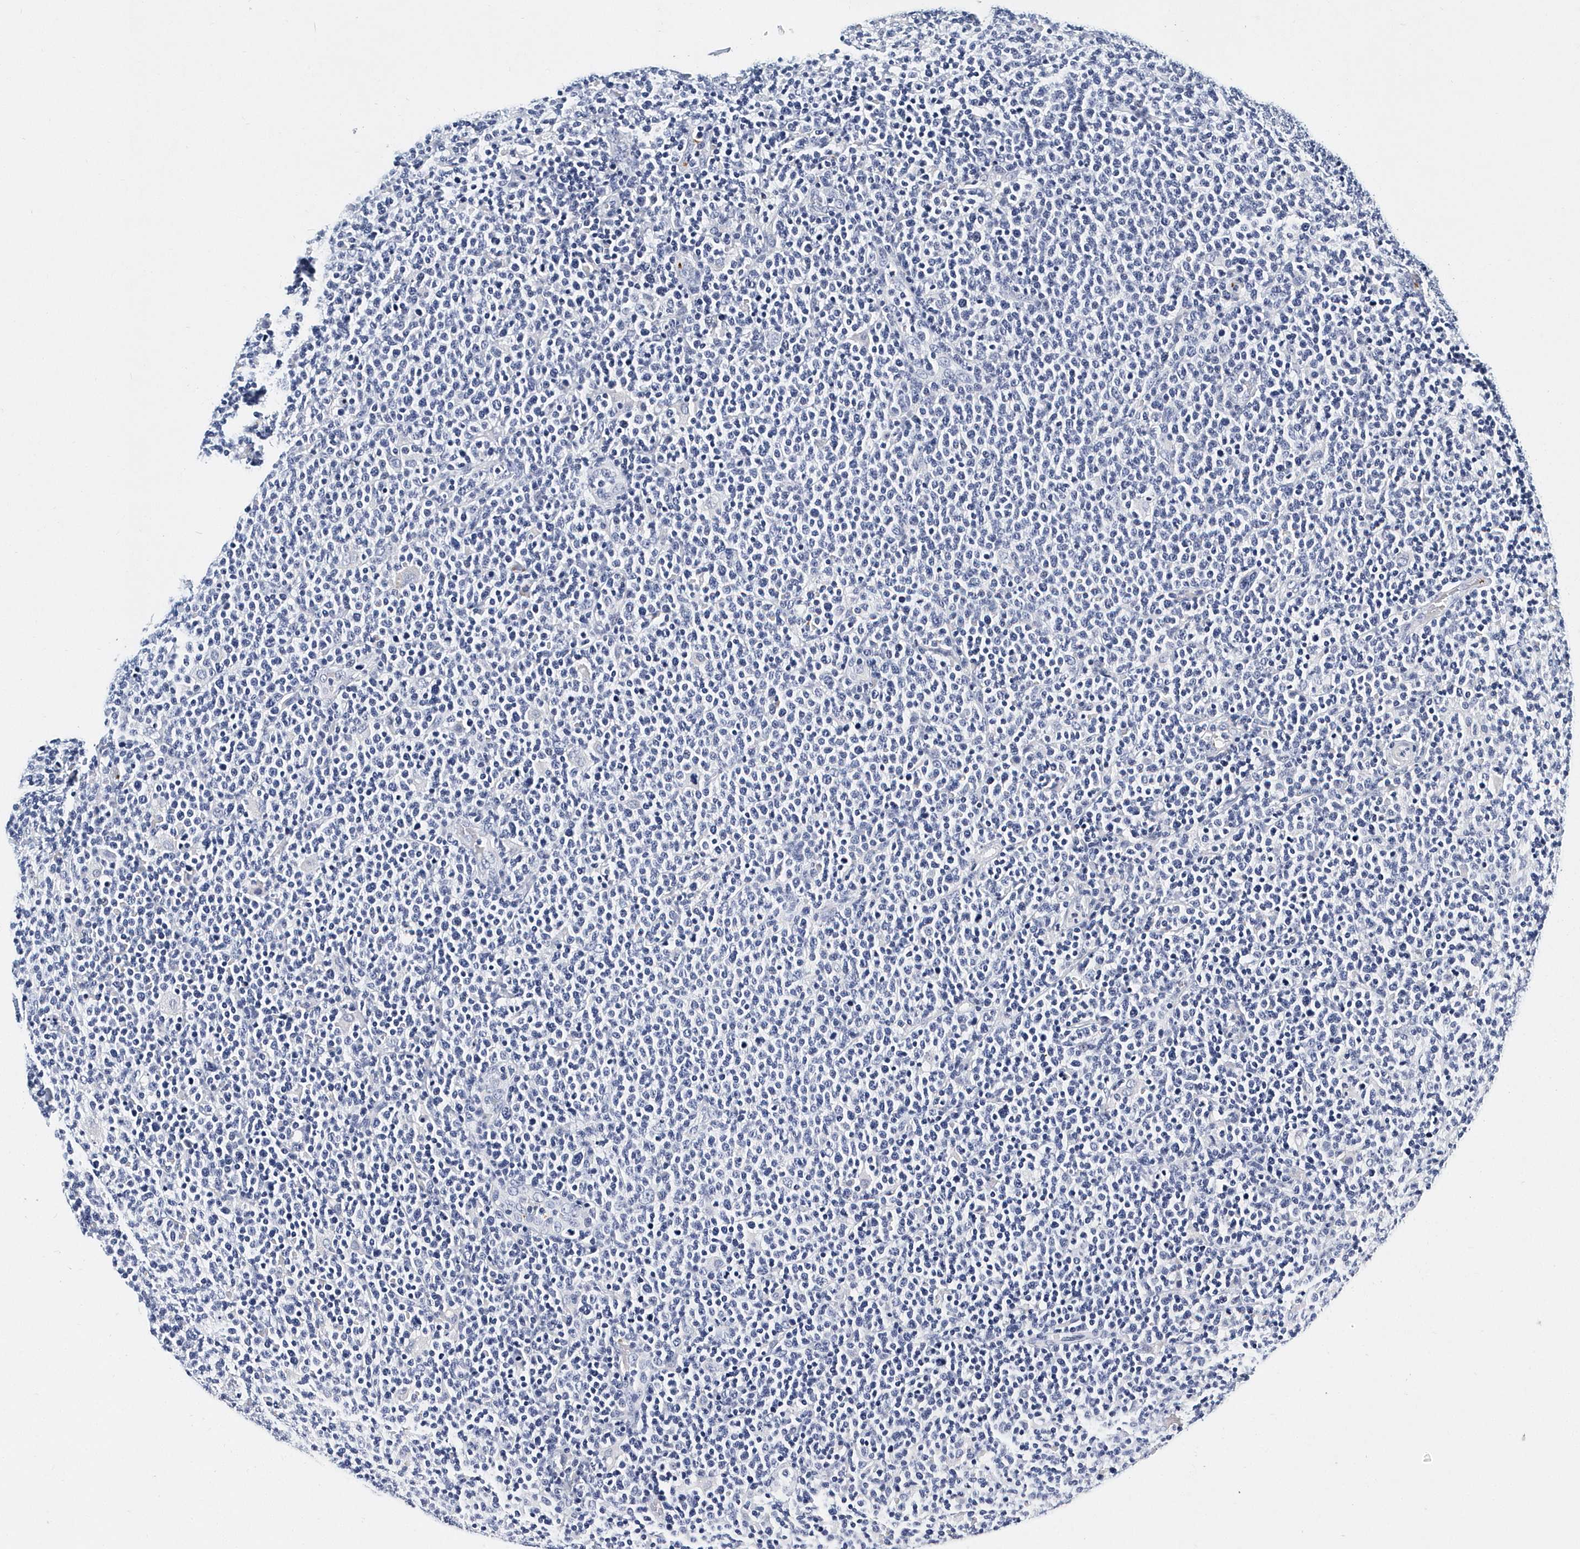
{"staining": {"intensity": "negative", "quantity": "none", "location": "none"}, "tissue": "lymphoma", "cell_type": "Tumor cells", "image_type": "cancer", "snomed": [{"axis": "morphology", "description": "Malignant lymphoma, non-Hodgkin's type, High grade"}, {"axis": "topography", "description": "Lymph node"}], "caption": "High magnification brightfield microscopy of malignant lymphoma, non-Hodgkin's type (high-grade) stained with DAB (3,3'-diaminobenzidine) (brown) and counterstained with hematoxylin (blue): tumor cells show no significant expression.", "gene": "ITGA2B", "patient": {"sex": "male", "age": 61}}